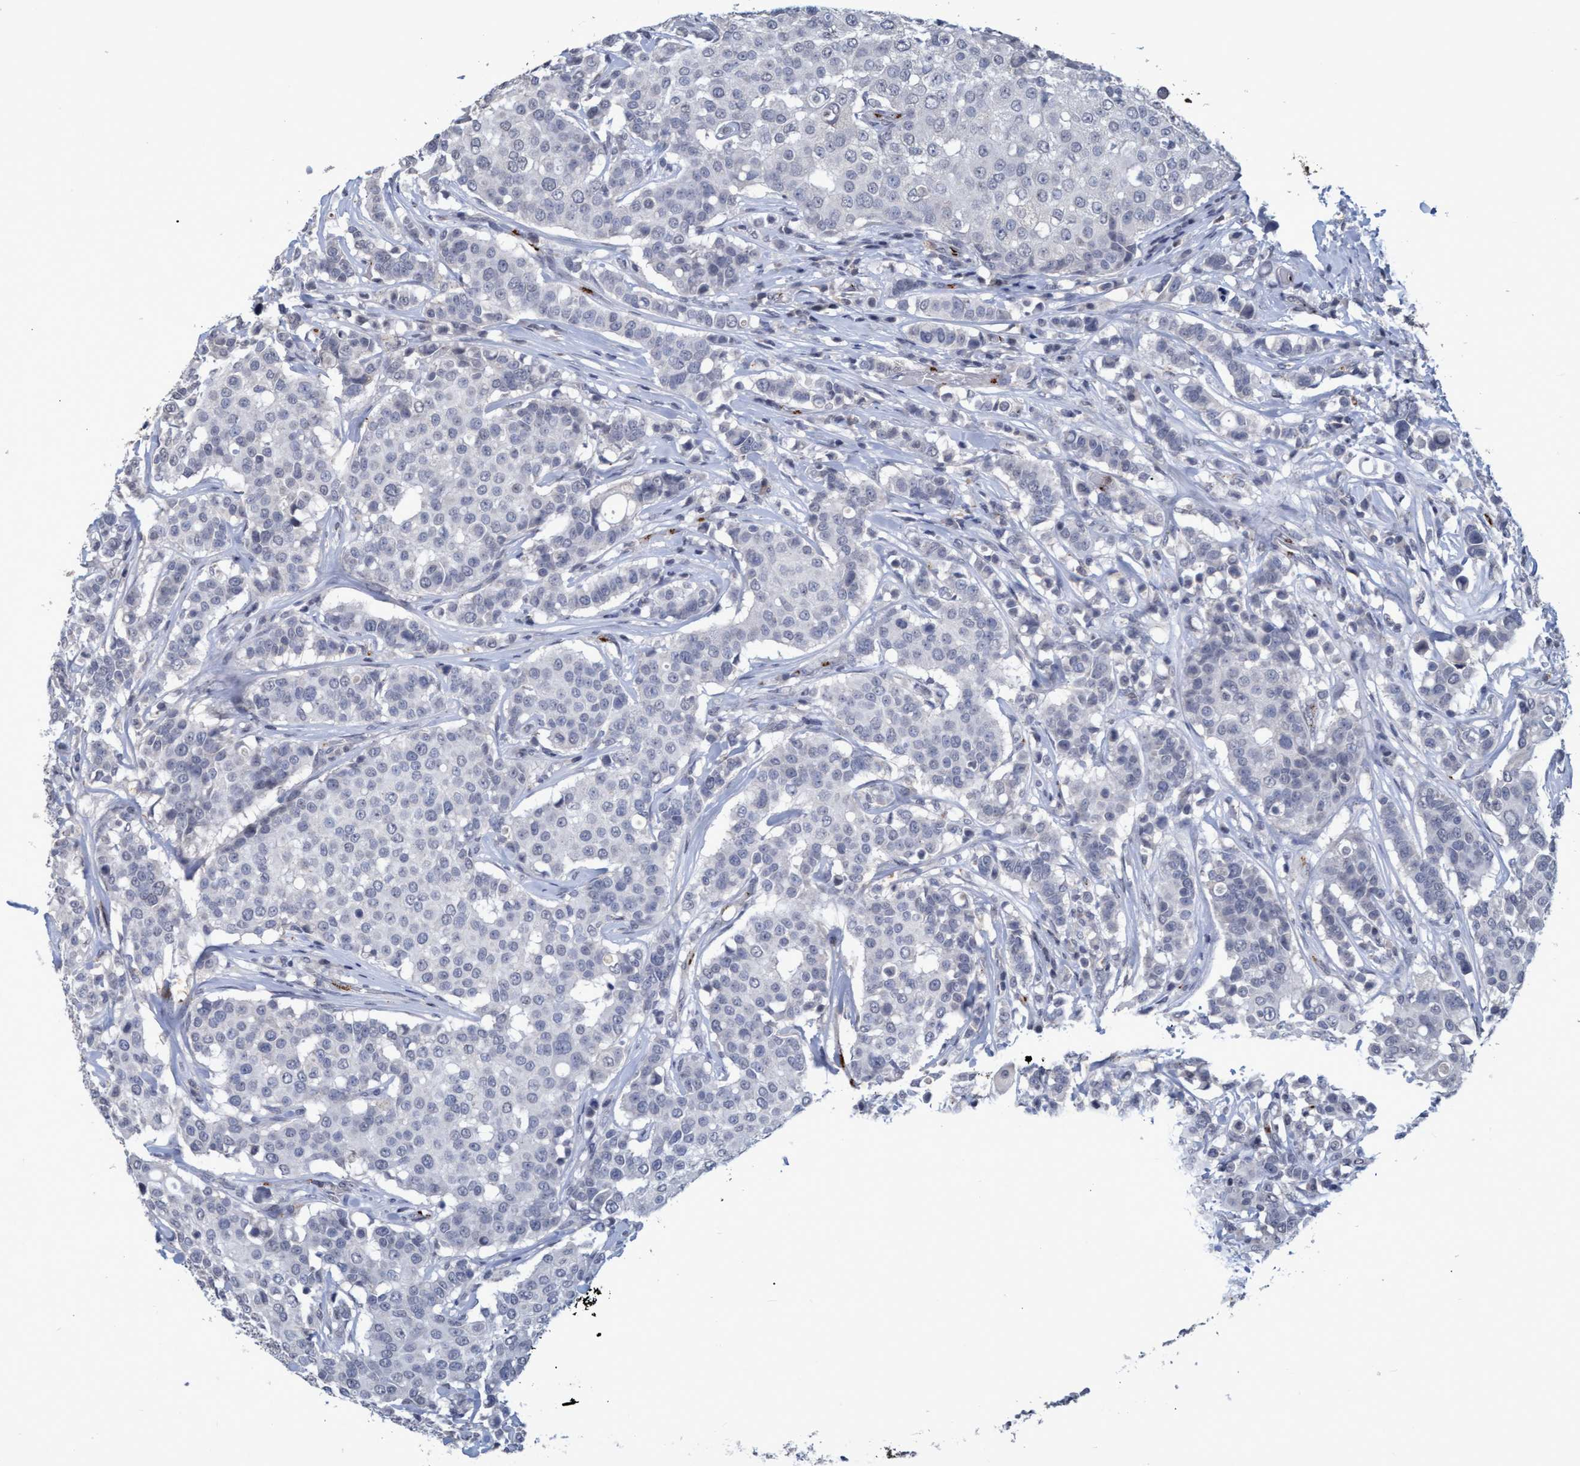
{"staining": {"intensity": "negative", "quantity": "none", "location": "none"}, "tissue": "breast cancer", "cell_type": "Tumor cells", "image_type": "cancer", "snomed": [{"axis": "morphology", "description": "Duct carcinoma"}, {"axis": "topography", "description": "Breast"}], "caption": "Histopathology image shows no protein staining in tumor cells of invasive ductal carcinoma (breast) tissue. Nuclei are stained in blue.", "gene": "GALC", "patient": {"sex": "female", "age": 27}}